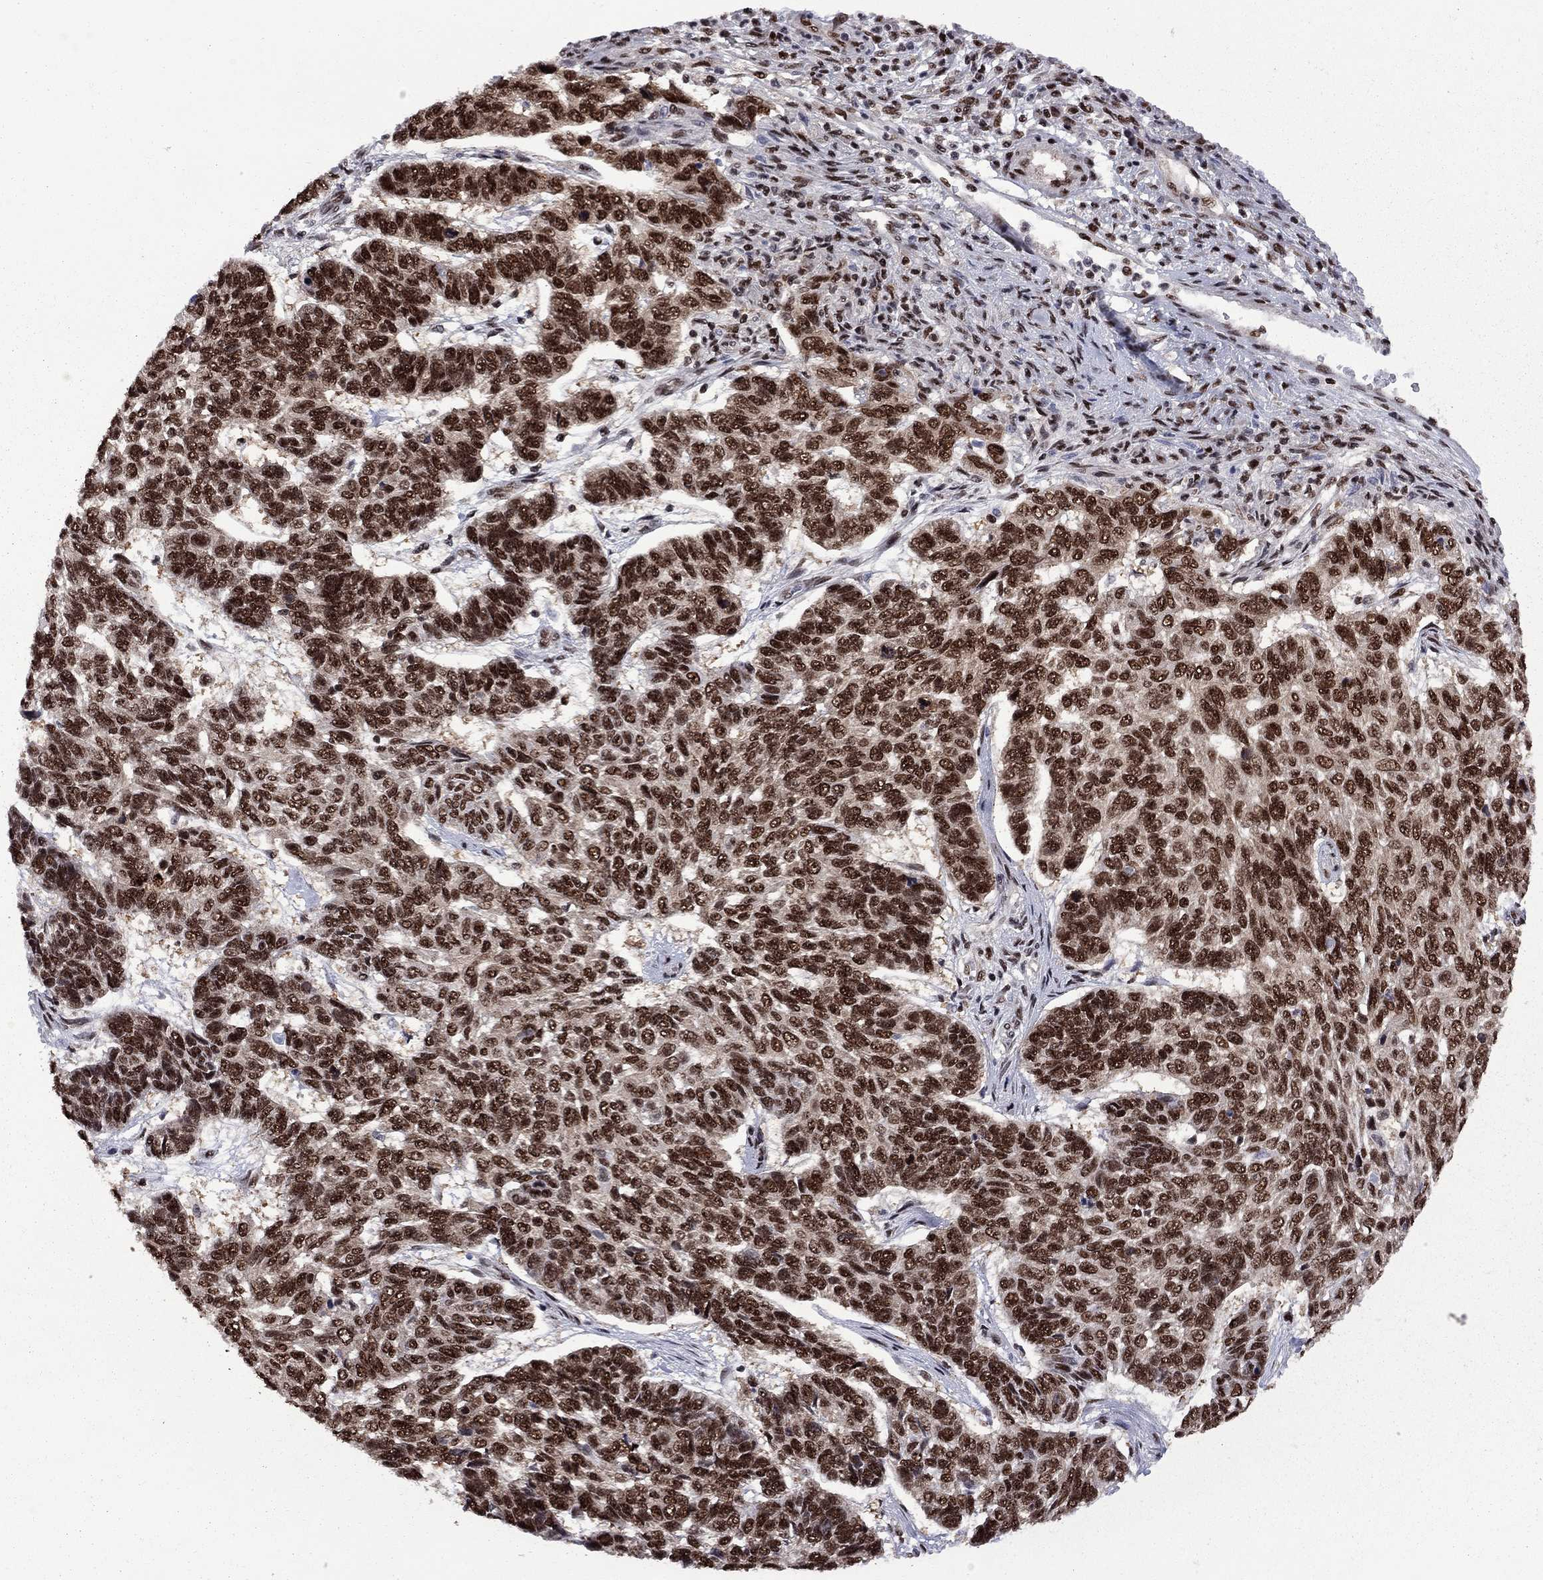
{"staining": {"intensity": "strong", "quantity": ">75%", "location": "nuclear"}, "tissue": "skin cancer", "cell_type": "Tumor cells", "image_type": "cancer", "snomed": [{"axis": "morphology", "description": "Basal cell carcinoma"}, {"axis": "topography", "description": "Skin"}], "caption": "Protein staining displays strong nuclear positivity in about >75% of tumor cells in skin basal cell carcinoma.", "gene": "MED25", "patient": {"sex": "female", "age": 65}}